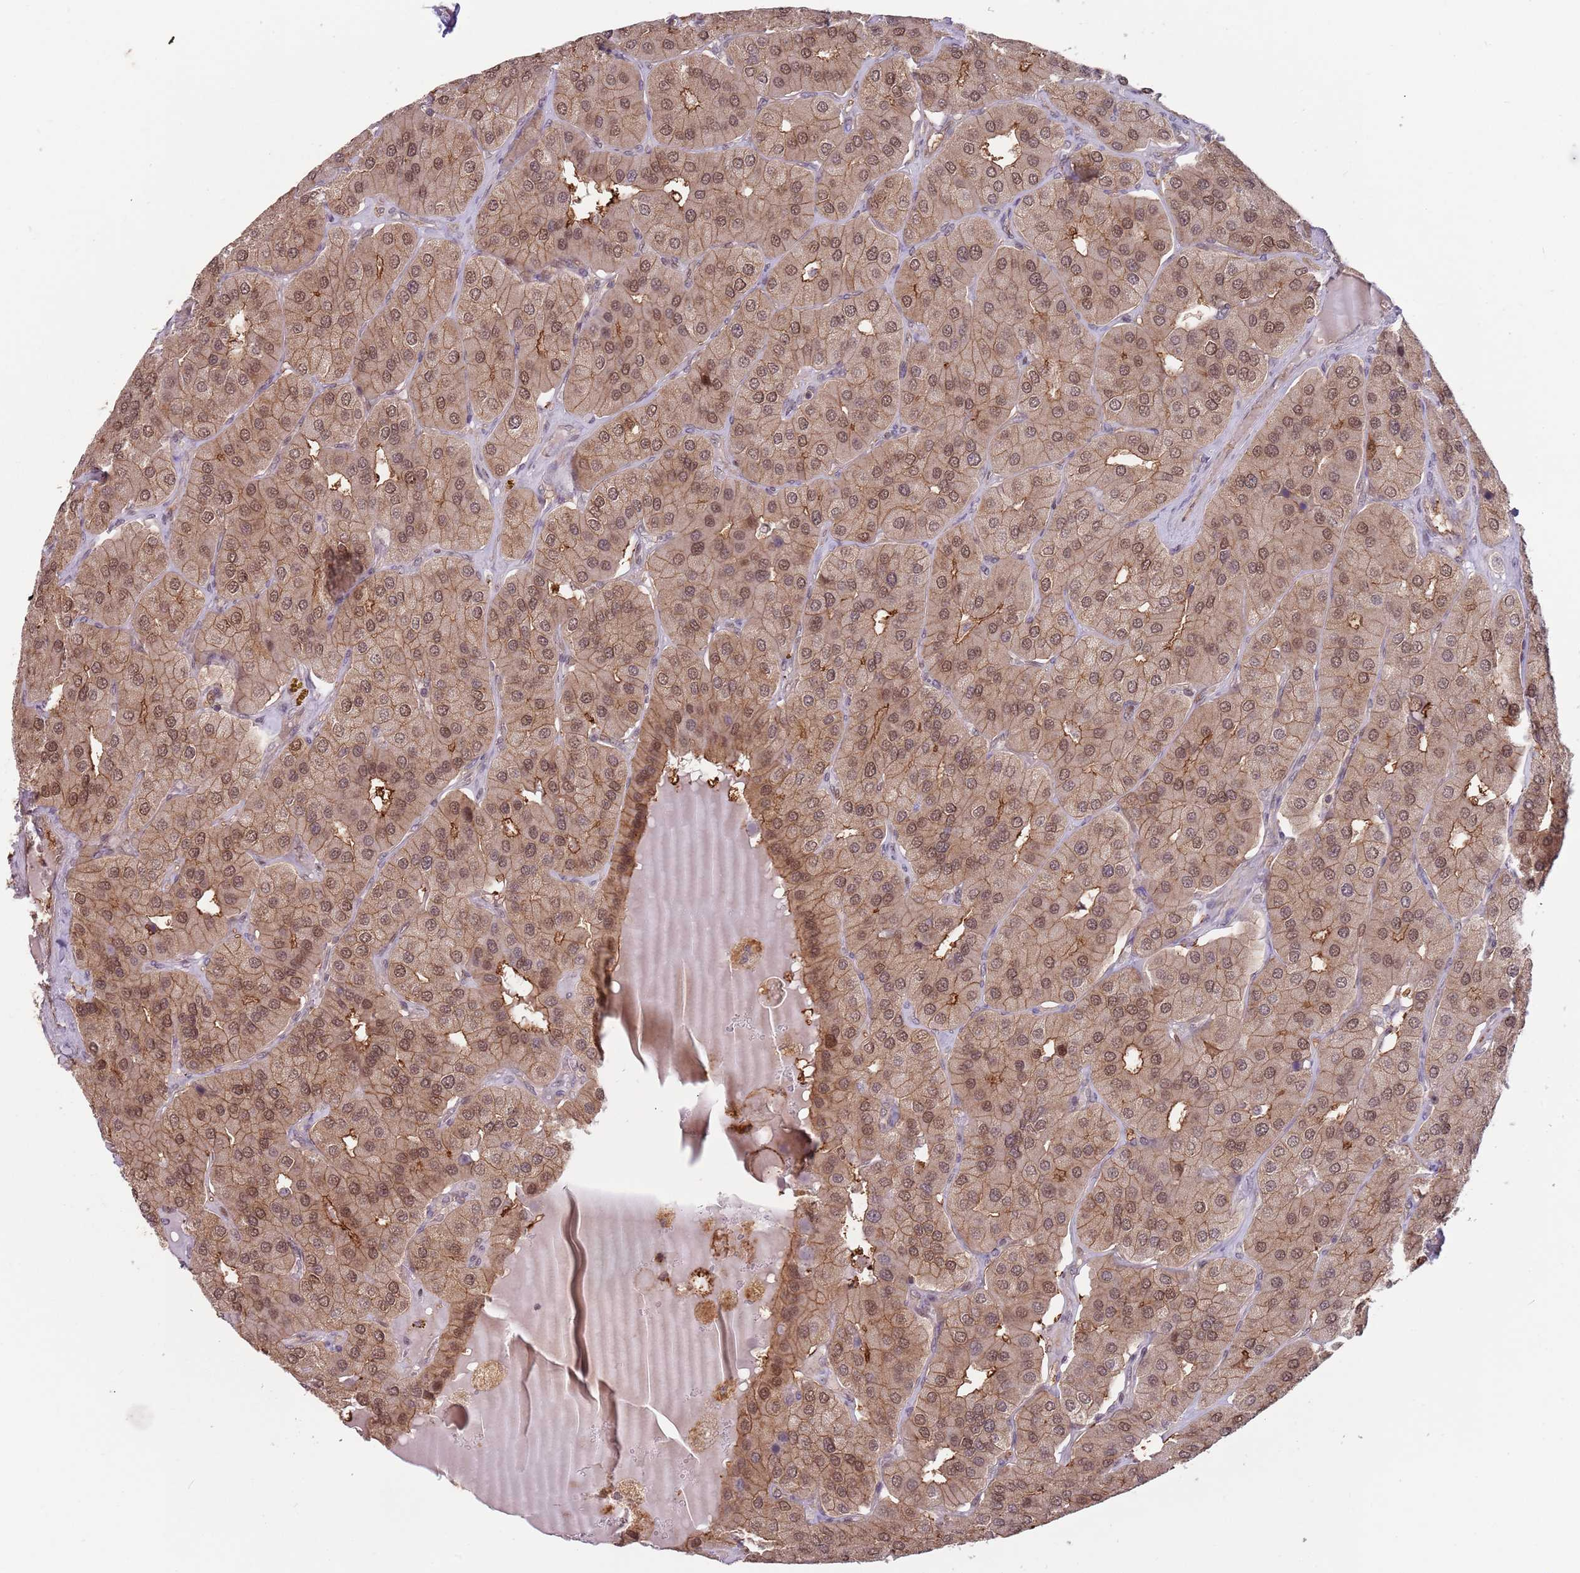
{"staining": {"intensity": "moderate", "quantity": ">75%", "location": "cytoplasmic/membranous,nuclear"}, "tissue": "parathyroid gland", "cell_type": "Glandular cells", "image_type": "normal", "snomed": [{"axis": "morphology", "description": "Normal tissue, NOS"}, {"axis": "morphology", "description": "Adenoma, NOS"}, {"axis": "topography", "description": "Parathyroid gland"}], "caption": "A brown stain highlights moderate cytoplasmic/membranous,nuclear positivity of a protein in glandular cells of benign parathyroid gland.", "gene": "SALL1", "patient": {"sex": "female", "age": 86}}